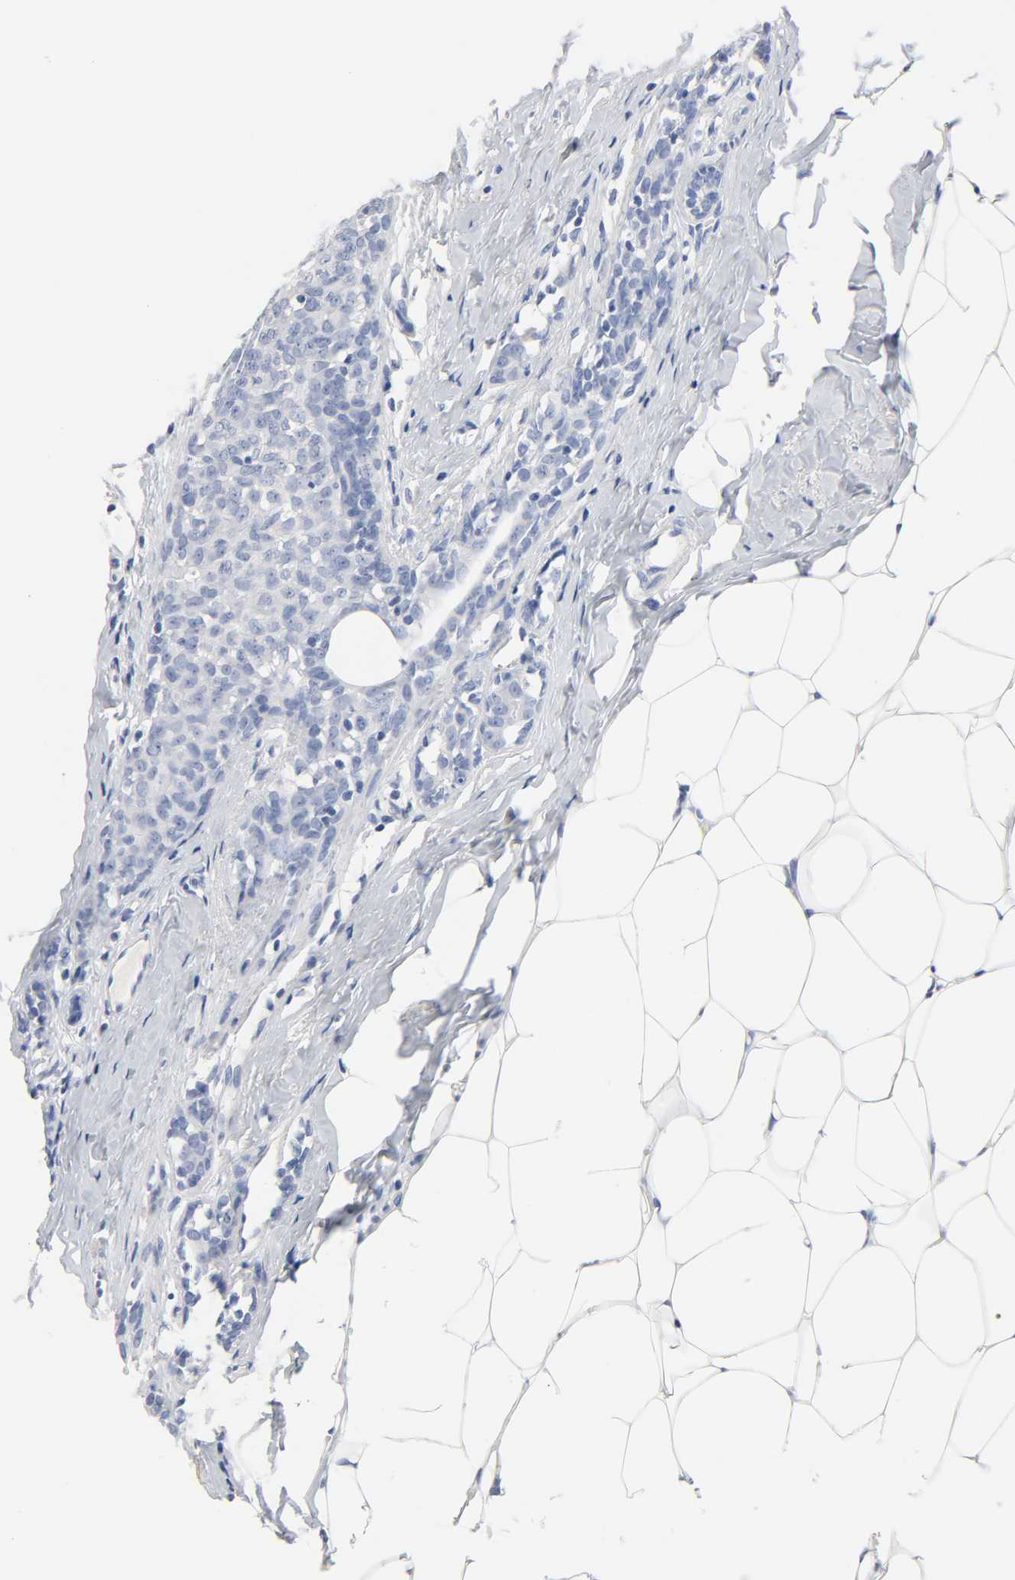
{"staining": {"intensity": "negative", "quantity": "none", "location": "none"}, "tissue": "breast cancer", "cell_type": "Tumor cells", "image_type": "cancer", "snomed": [{"axis": "morphology", "description": "Duct carcinoma"}, {"axis": "topography", "description": "Breast"}], "caption": "Breast intraductal carcinoma was stained to show a protein in brown. There is no significant positivity in tumor cells.", "gene": "ACP3", "patient": {"sex": "female", "age": 40}}